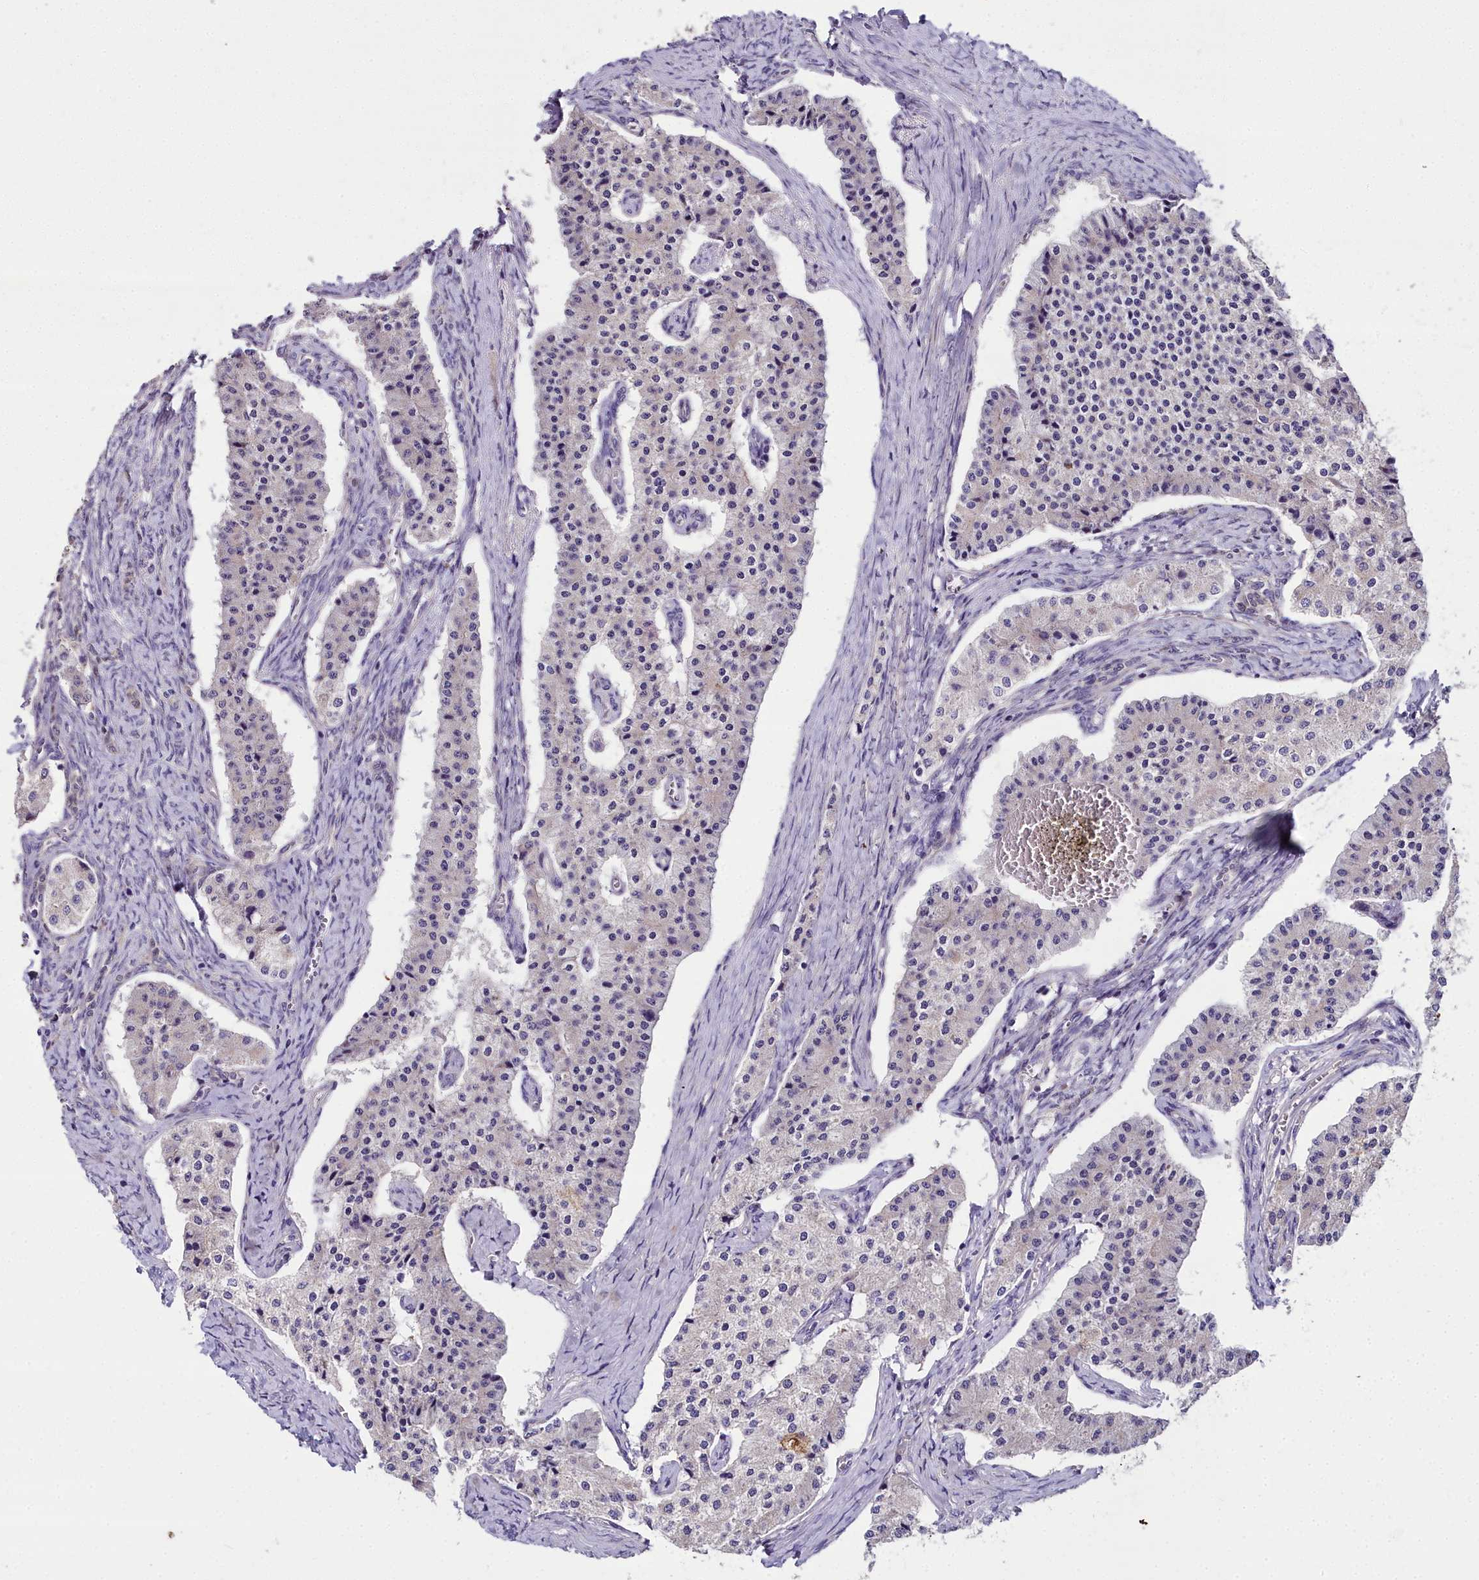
{"staining": {"intensity": "negative", "quantity": "none", "location": "none"}, "tissue": "carcinoid", "cell_type": "Tumor cells", "image_type": "cancer", "snomed": [{"axis": "morphology", "description": "Carcinoid, malignant, NOS"}, {"axis": "topography", "description": "Colon"}], "caption": "Histopathology image shows no significant protein staining in tumor cells of carcinoid.", "gene": "NT5M", "patient": {"sex": "female", "age": 52}}